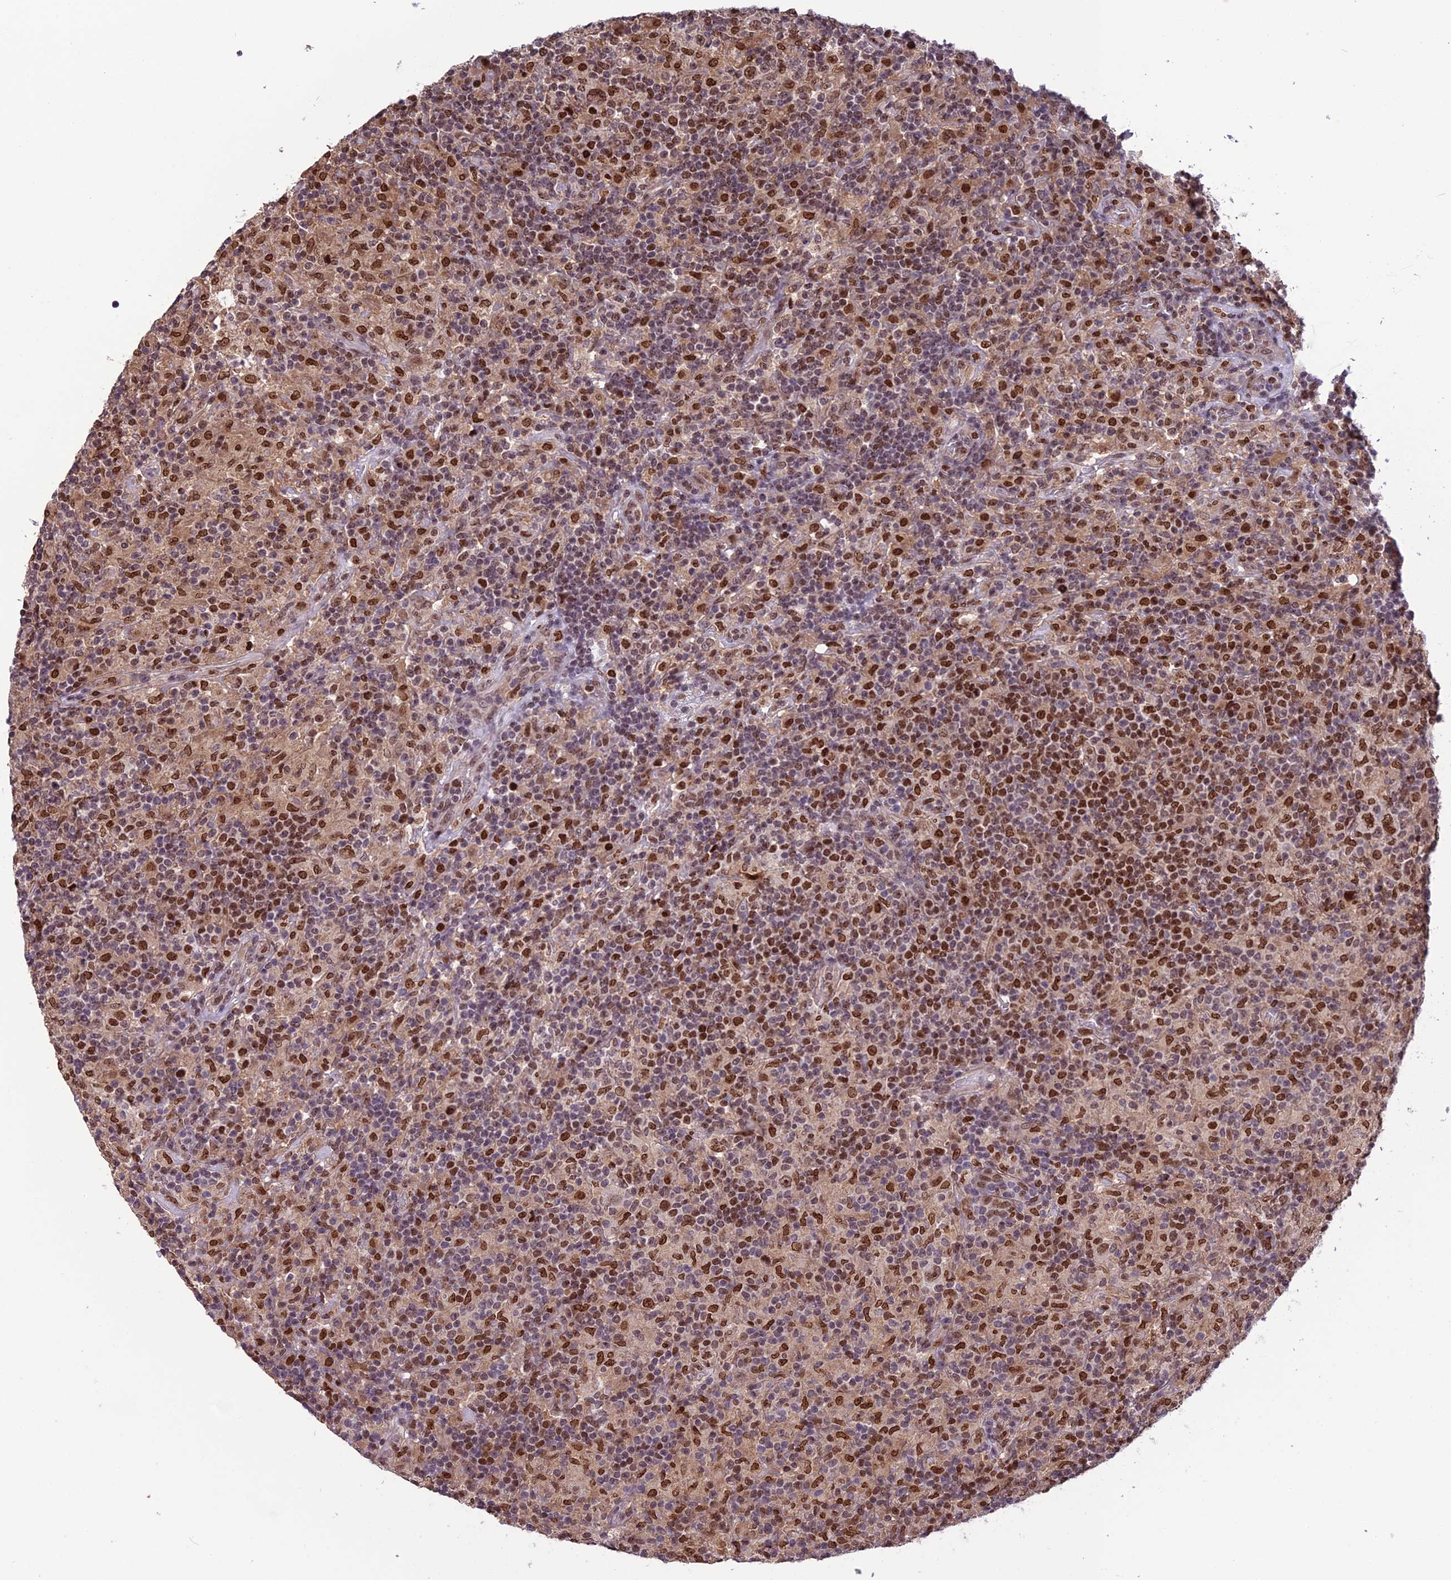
{"staining": {"intensity": "moderate", "quantity": ">75%", "location": "nuclear"}, "tissue": "lymphoma", "cell_type": "Tumor cells", "image_type": "cancer", "snomed": [{"axis": "morphology", "description": "Hodgkin's disease, NOS"}, {"axis": "topography", "description": "Lymph node"}], "caption": "An immunohistochemistry image of tumor tissue is shown. Protein staining in brown labels moderate nuclear positivity in lymphoma within tumor cells.", "gene": "MIS12", "patient": {"sex": "male", "age": 70}}